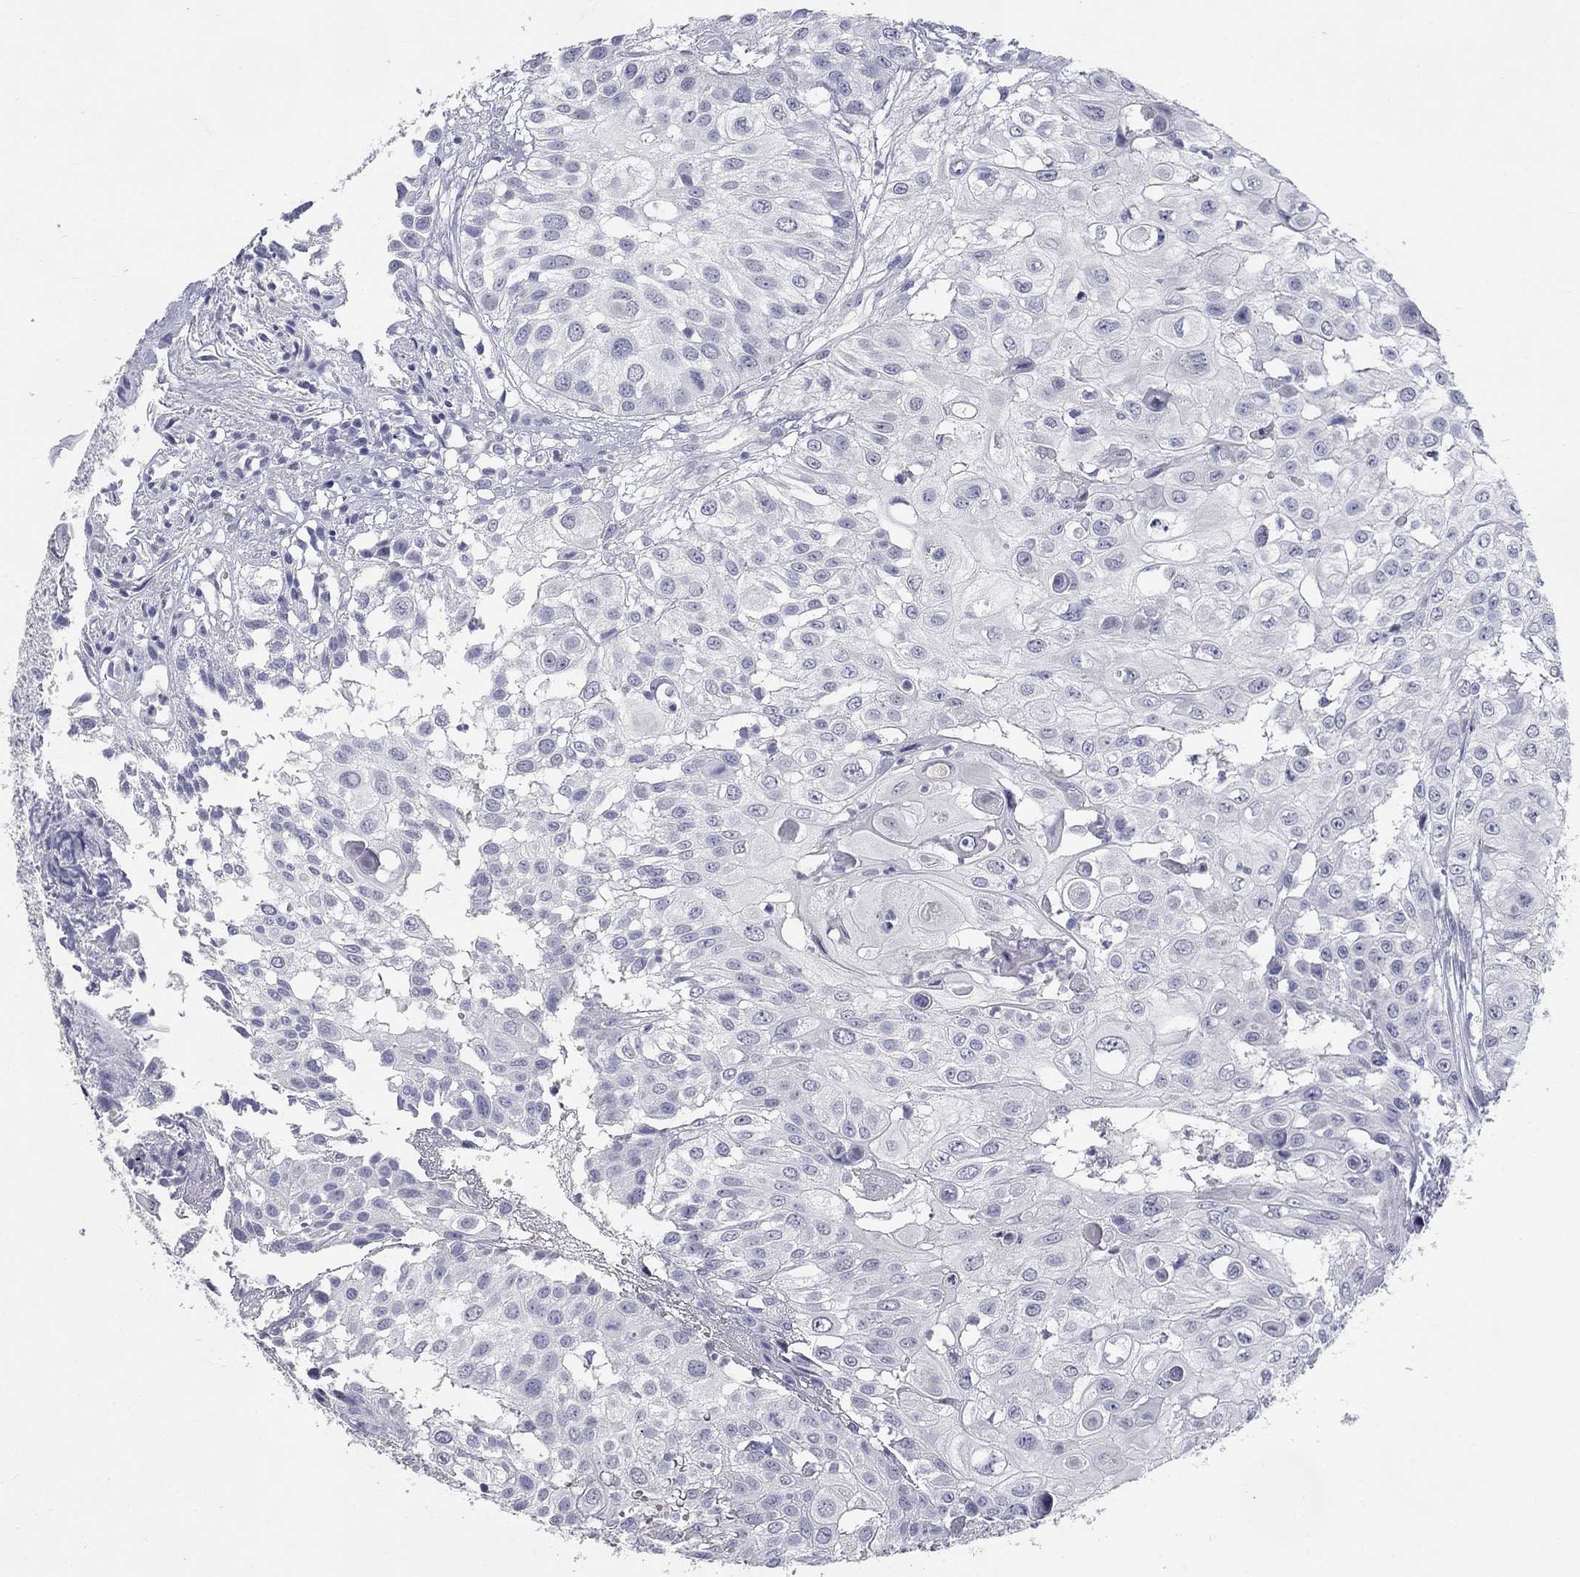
{"staining": {"intensity": "negative", "quantity": "none", "location": "none"}, "tissue": "urothelial cancer", "cell_type": "Tumor cells", "image_type": "cancer", "snomed": [{"axis": "morphology", "description": "Urothelial carcinoma, High grade"}, {"axis": "topography", "description": "Urinary bladder"}], "caption": "Tumor cells are negative for brown protein staining in urothelial cancer. (DAB (3,3'-diaminobenzidine) immunohistochemistry, high magnification).", "gene": "ELAVL4", "patient": {"sex": "female", "age": 79}}